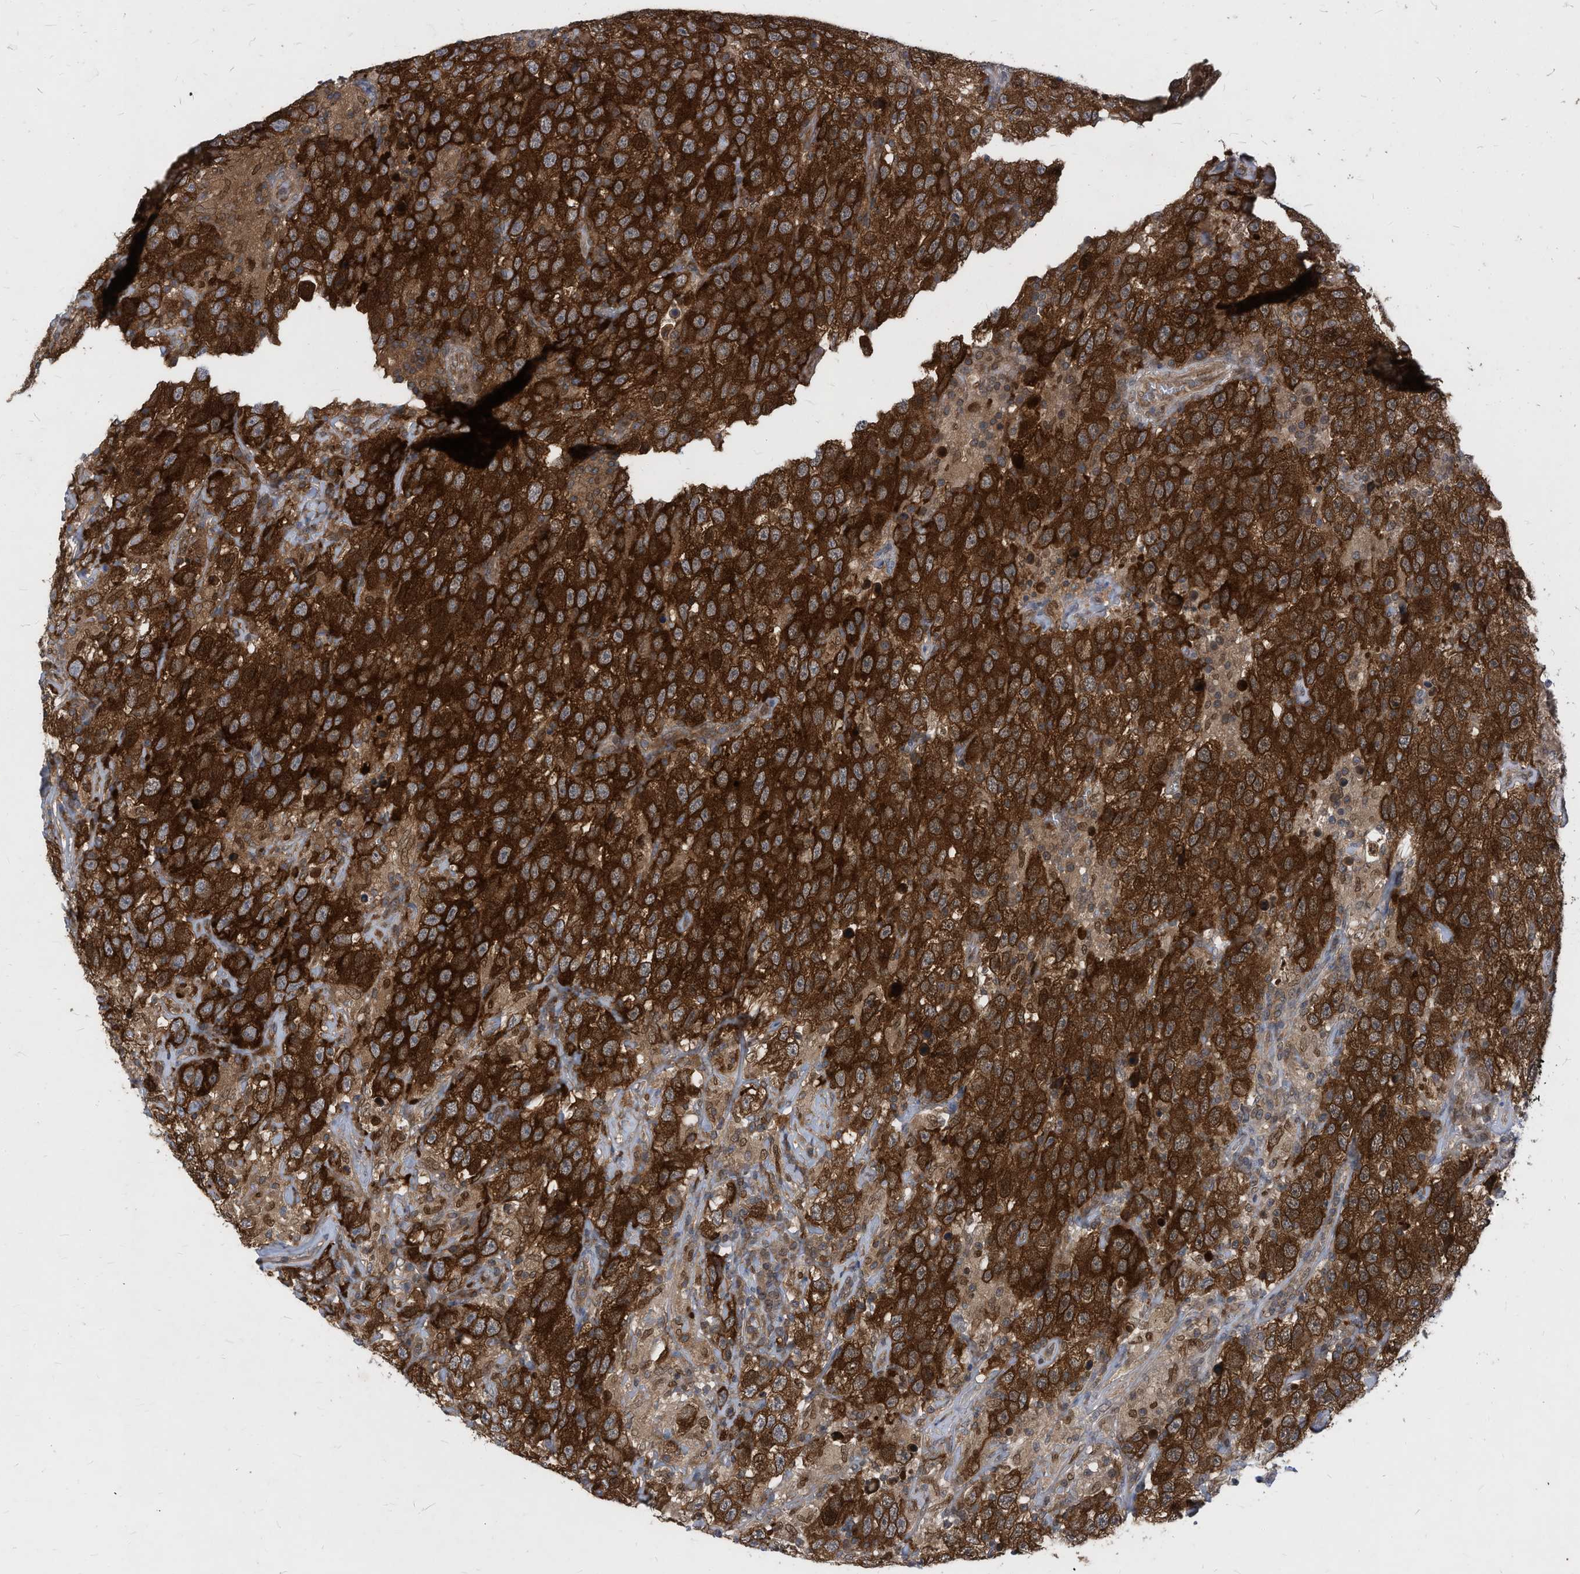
{"staining": {"intensity": "strong", "quantity": ">75%", "location": "cytoplasmic/membranous"}, "tissue": "testis cancer", "cell_type": "Tumor cells", "image_type": "cancer", "snomed": [{"axis": "morphology", "description": "Seminoma, NOS"}, {"axis": "topography", "description": "Testis"}], "caption": "Protein analysis of testis cancer tissue displays strong cytoplasmic/membranous staining in approximately >75% of tumor cells. (Brightfield microscopy of DAB IHC at high magnification).", "gene": "KPNB1", "patient": {"sex": "male", "age": 65}}